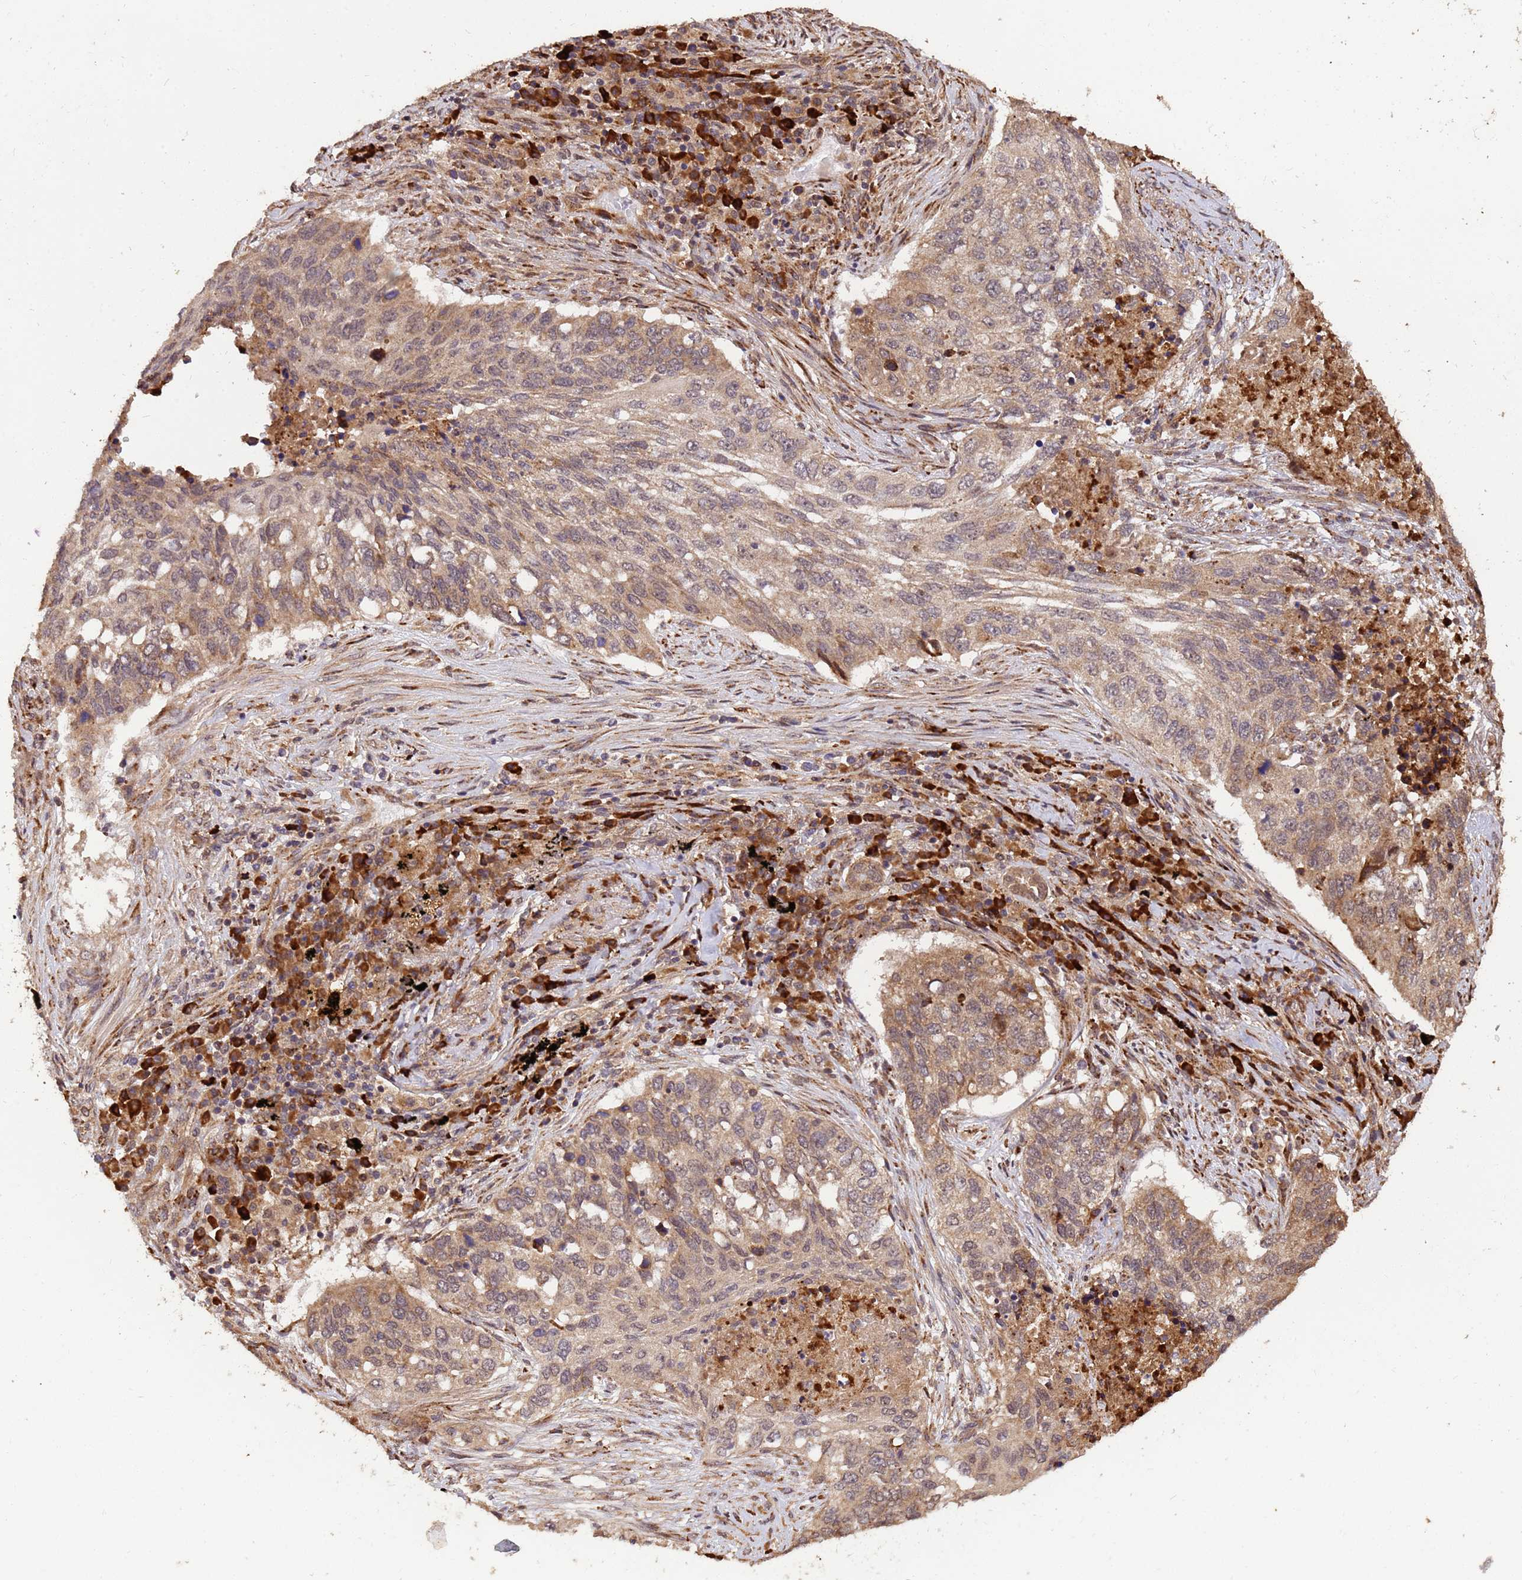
{"staining": {"intensity": "weak", "quantity": ">75%", "location": "cytoplasmic/membranous"}, "tissue": "lung cancer", "cell_type": "Tumor cells", "image_type": "cancer", "snomed": [{"axis": "morphology", "description": "Squamous cell carcinoma, NOS"}, {"axis": "topography", "description": "Lung"}], "caption": "Lung cancer (squamous cell carcinoma) stained with DAB (3,3'-diaminobenzidine) IHC displays low levels of weak cytoplasmic/membranous staining in about >75% of tumor cells.", "gene": "ZNF619", "patient": {"sex": "female", "age": 63}}